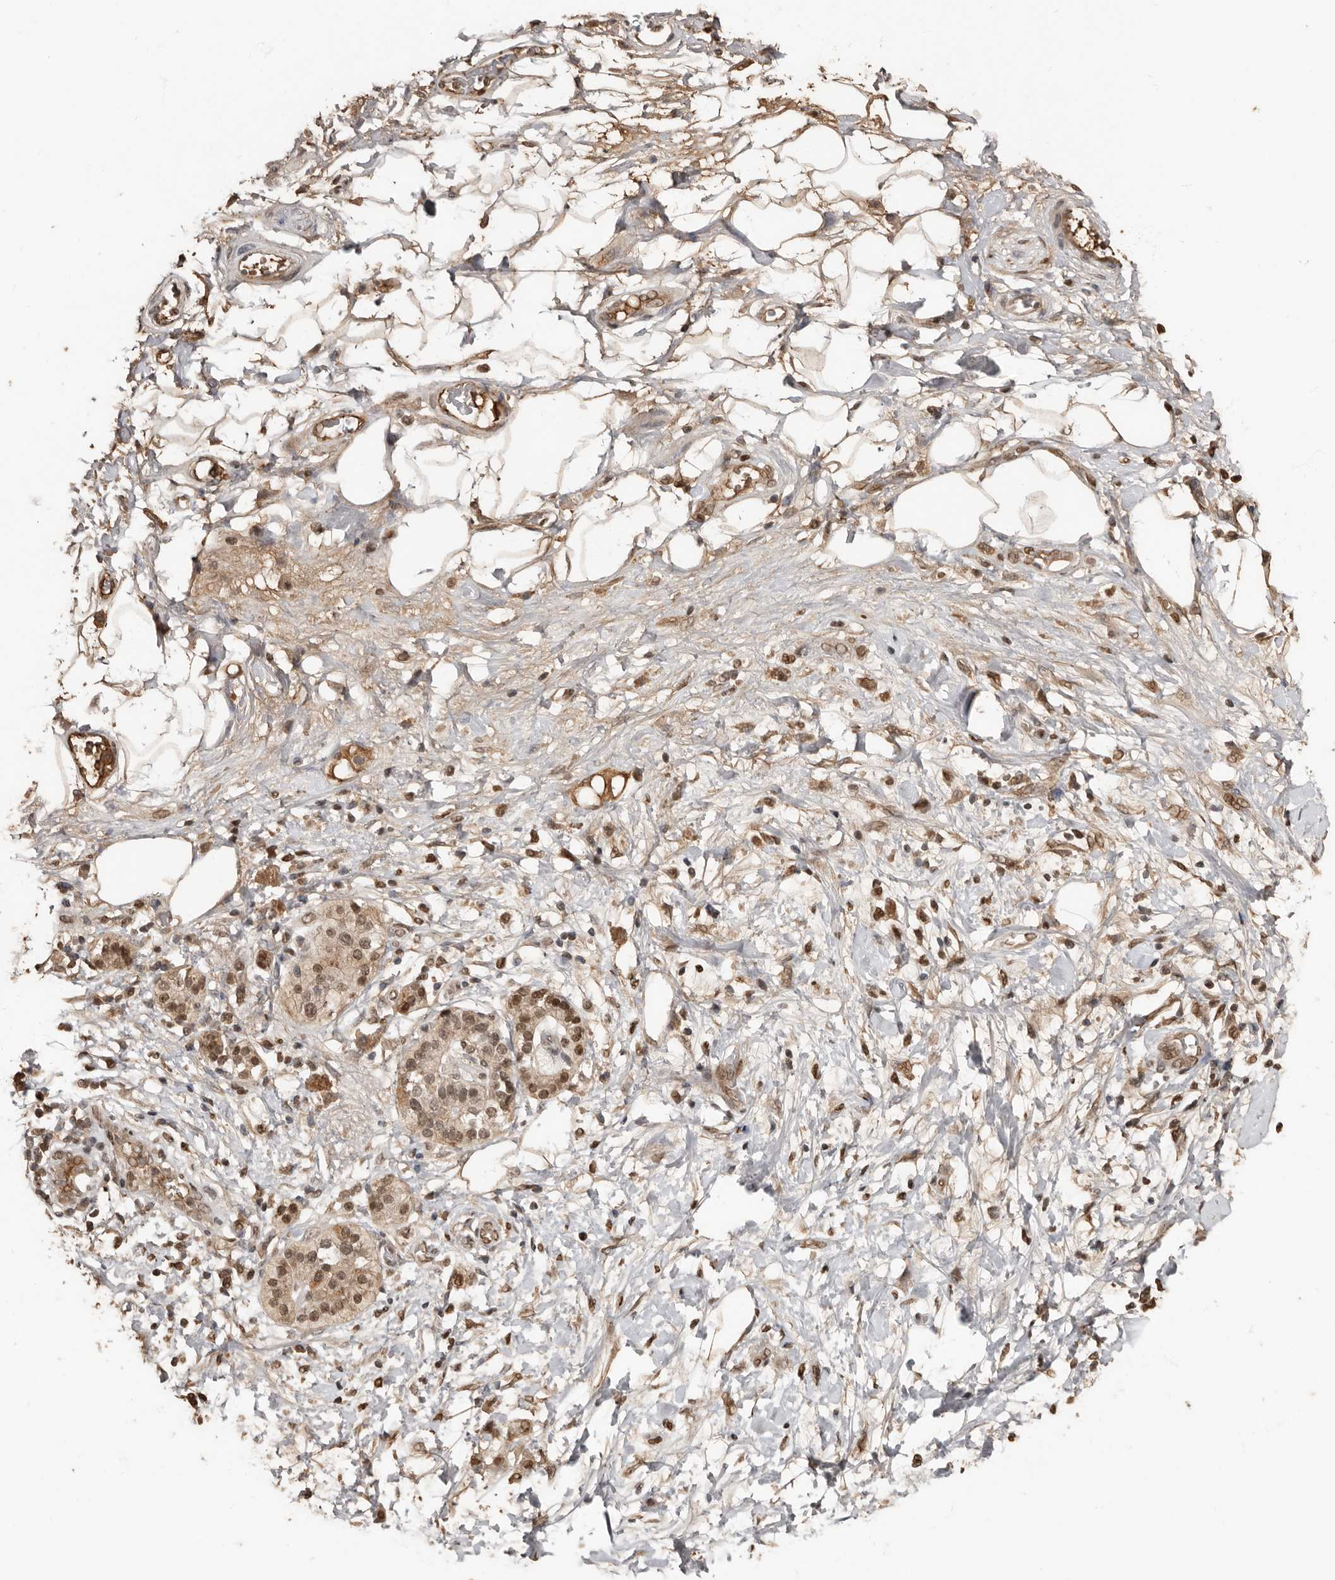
{"staining": {"intensity": "weak", "quantity": ">75%", "location": "cytoplasmic/membranous"}, "tissue": "adipose tissue", "cell_type": "Adipocytes", "image_type": "normal", "snomed": [{"axis": "morphology", "description": "Normal tissue, NOS"}, {"axis": "morphology", "description": "Adenocarcinoma, NOS"}, {"axis": "topography", "description": "Duodenum"}, {"axis": "topography", "description": "Peripheral nerve tissue"}], "caption": "Weak cytoplasmic/membranous protein positivity is identified in about >75% of adipocytes in adipose tissue.", "gene": "LRGUK", "patient": {"sex": "female", "age": 60}}